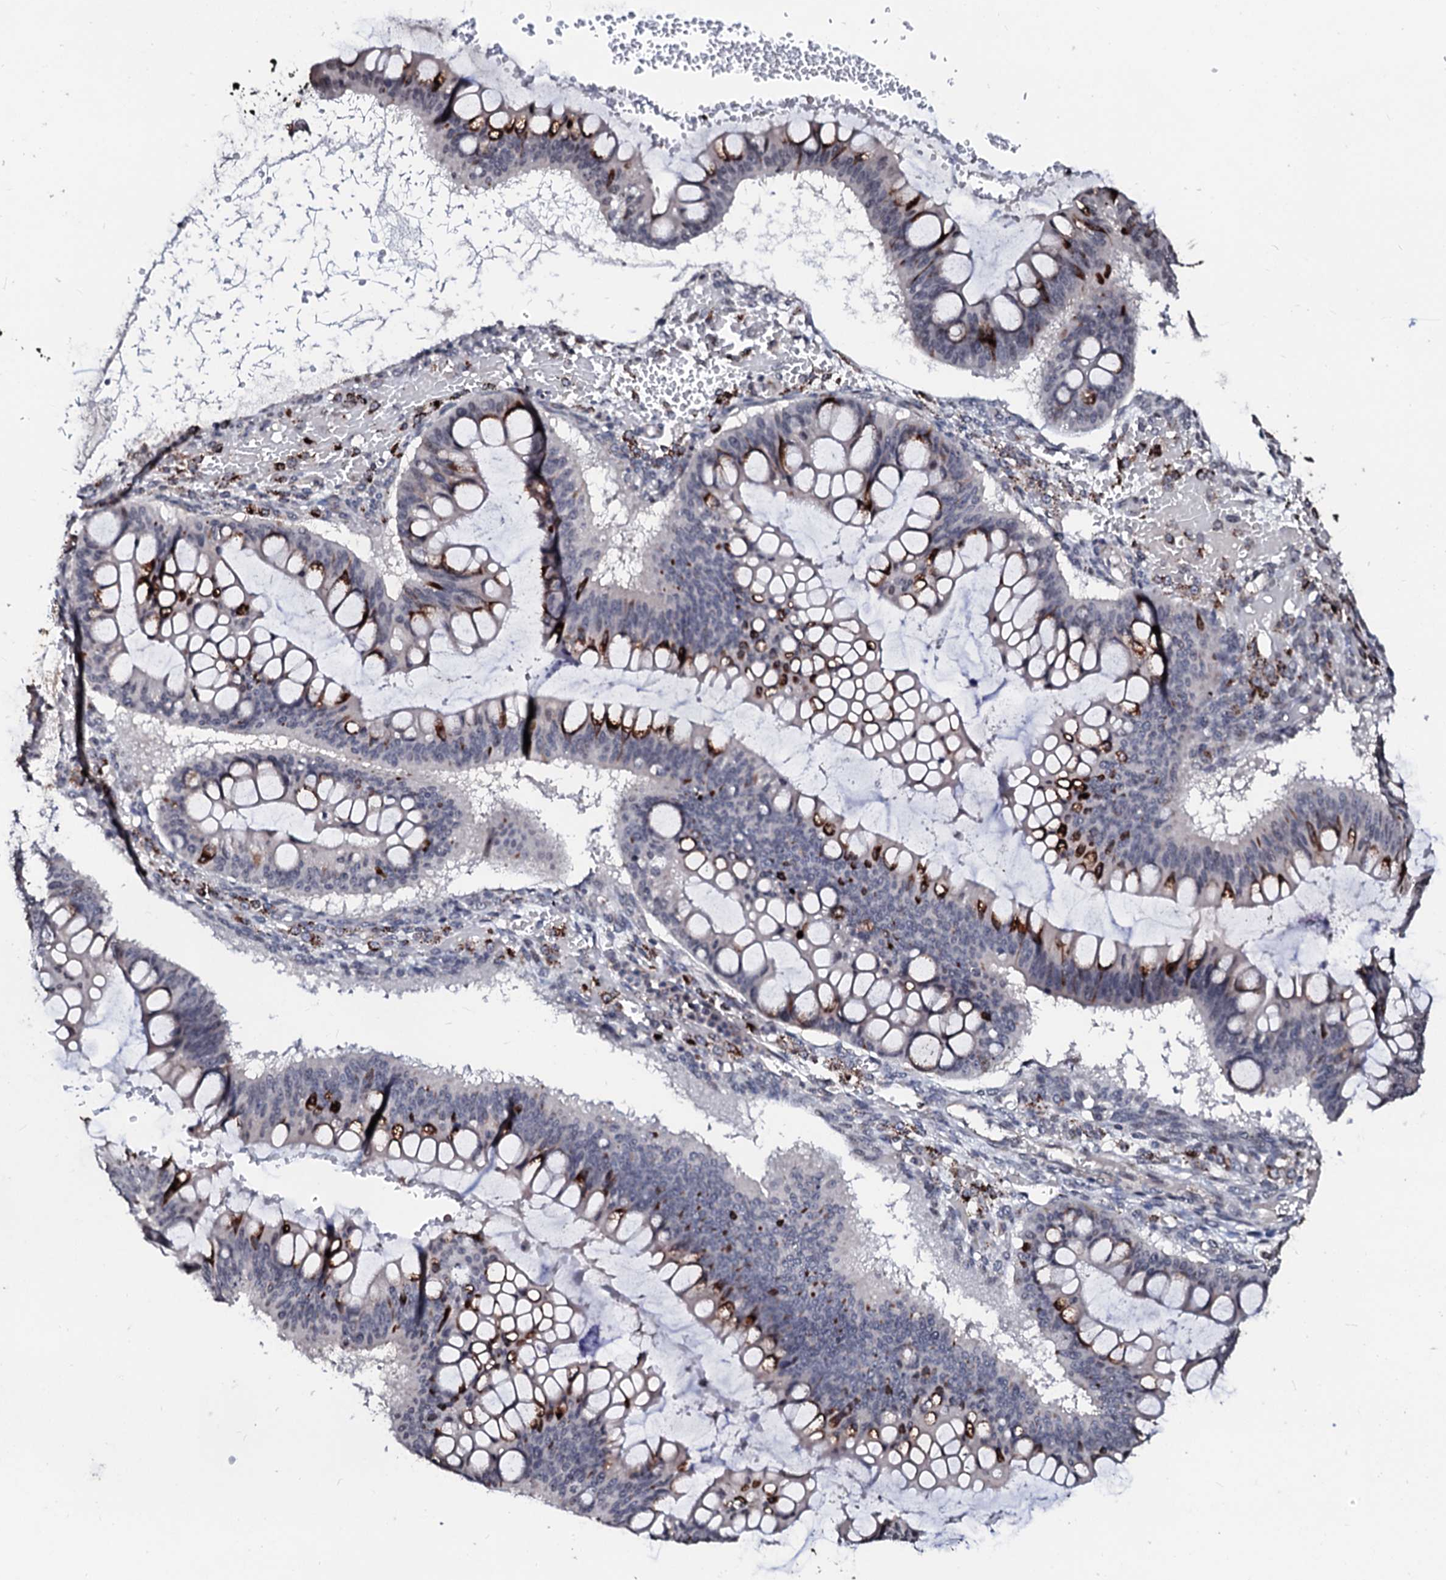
{"staining": {"intensity": "strong", "quantity": "<25%", "location": "cytoplasmic/membranous"}, "tissue": "ovarian cancer", "cell_type": "Tumor cells", "image_type": "cancer", "snomed": [{"axis": "morphology", "description": "Cystadenocarcinoma, mucinous, NOS"}, {"axis": "topography", "description": "Ovary"}], "caption": "IHC histopathology image of ovarian cancer stained for a protein (brown), which displays medium levels of strong cytoplasmic/membranous staining in approximately <25% of tumor cells.", "gene": "LSM11", "patient": {"sex": "female", "age": 73}}